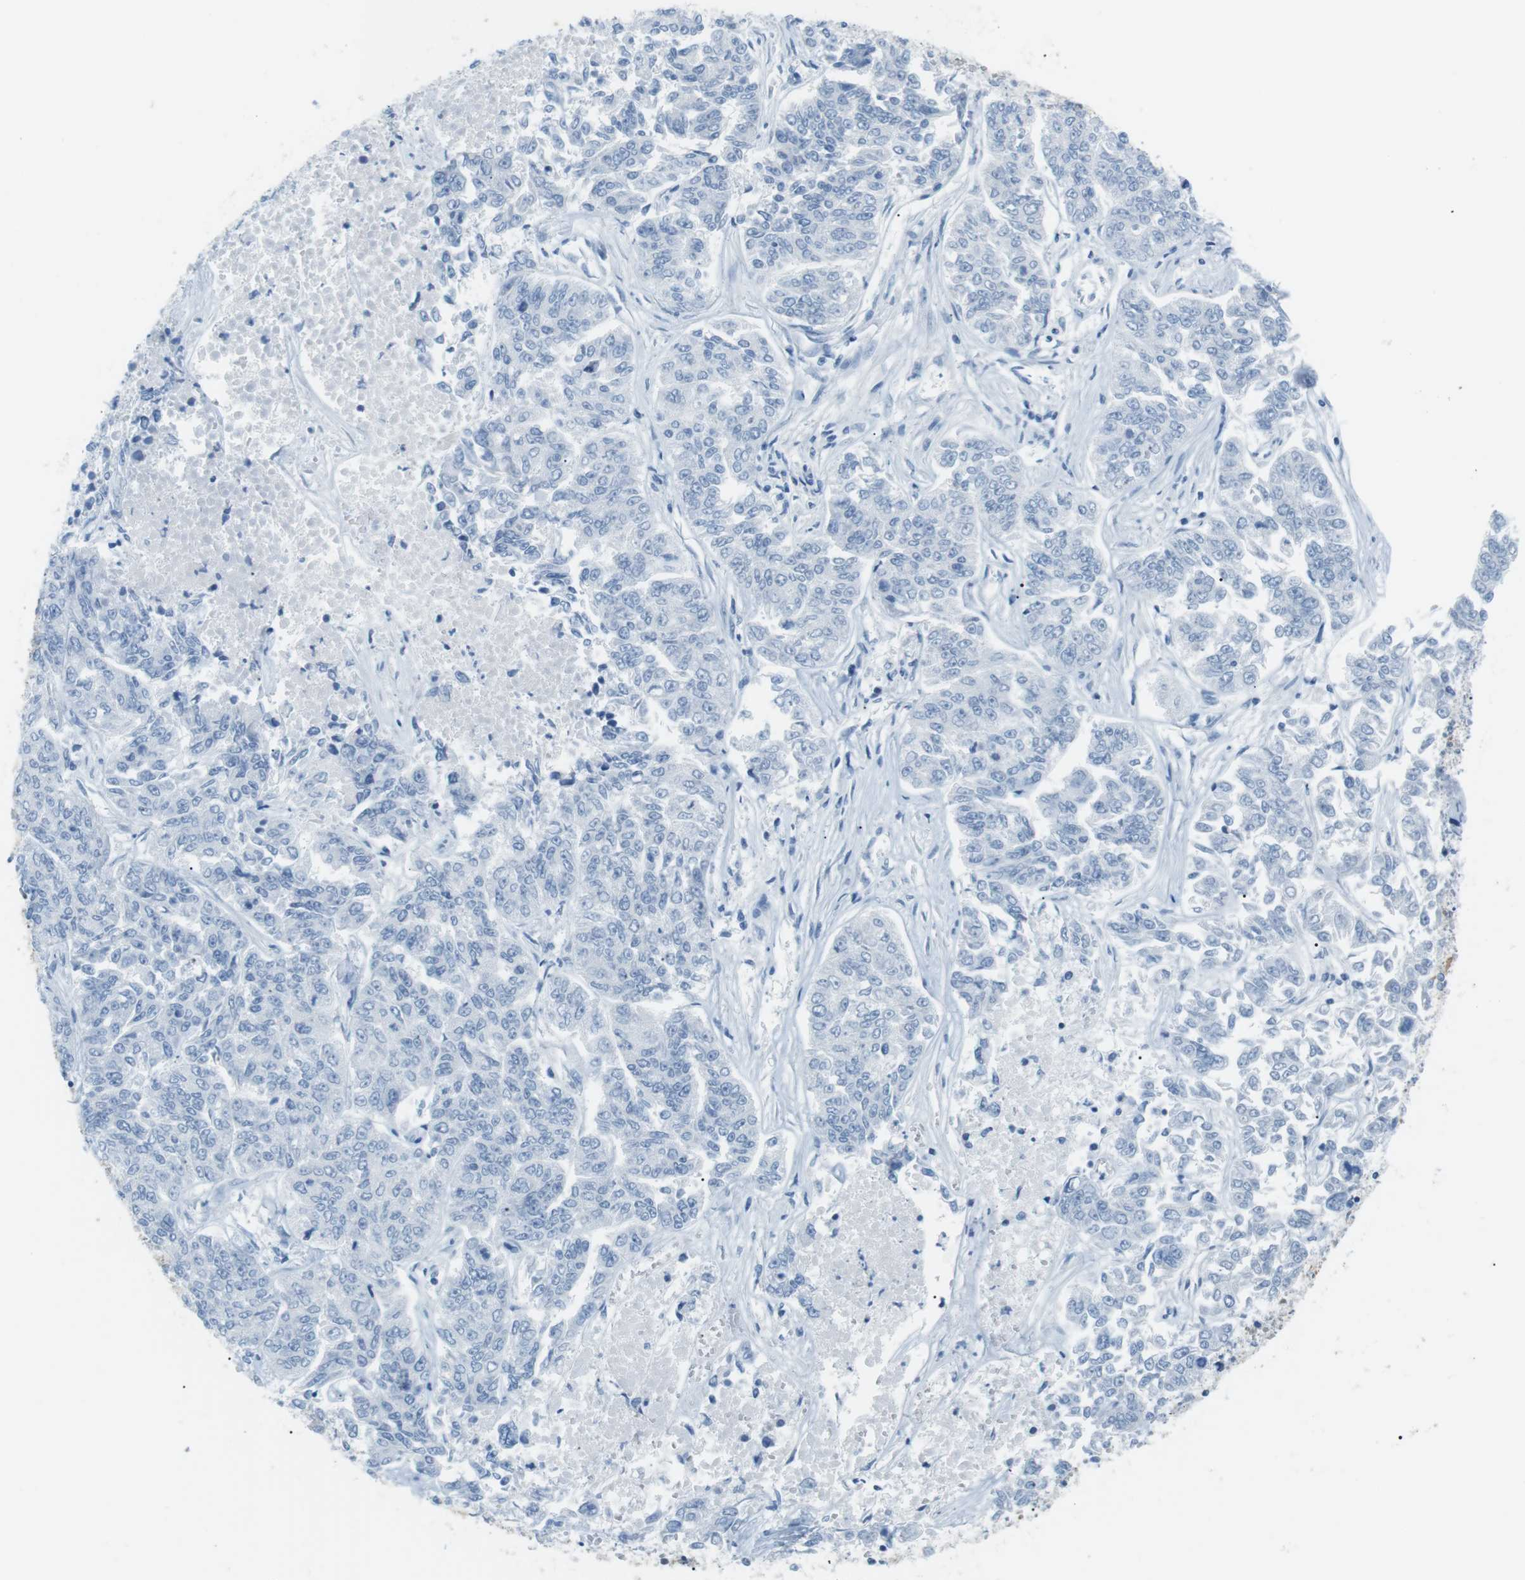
{"staining": {"intensity": "negative", "quantity": "none", "location": "none"}, "tissue": "lung cancer", "cell_type": "Tumor cells", "image_type": "cancer", "snomed": [{"axis": "morphology", "description": "Adenocarcinoma, NOS"}, {"axis": "topography", "description": "Lung"}], "caption": "The image displays no staining of tumor cells in adenocarcinoma (lung).", "gene": "AZGP1", "patient": {"sex": "male", "age": 84}}